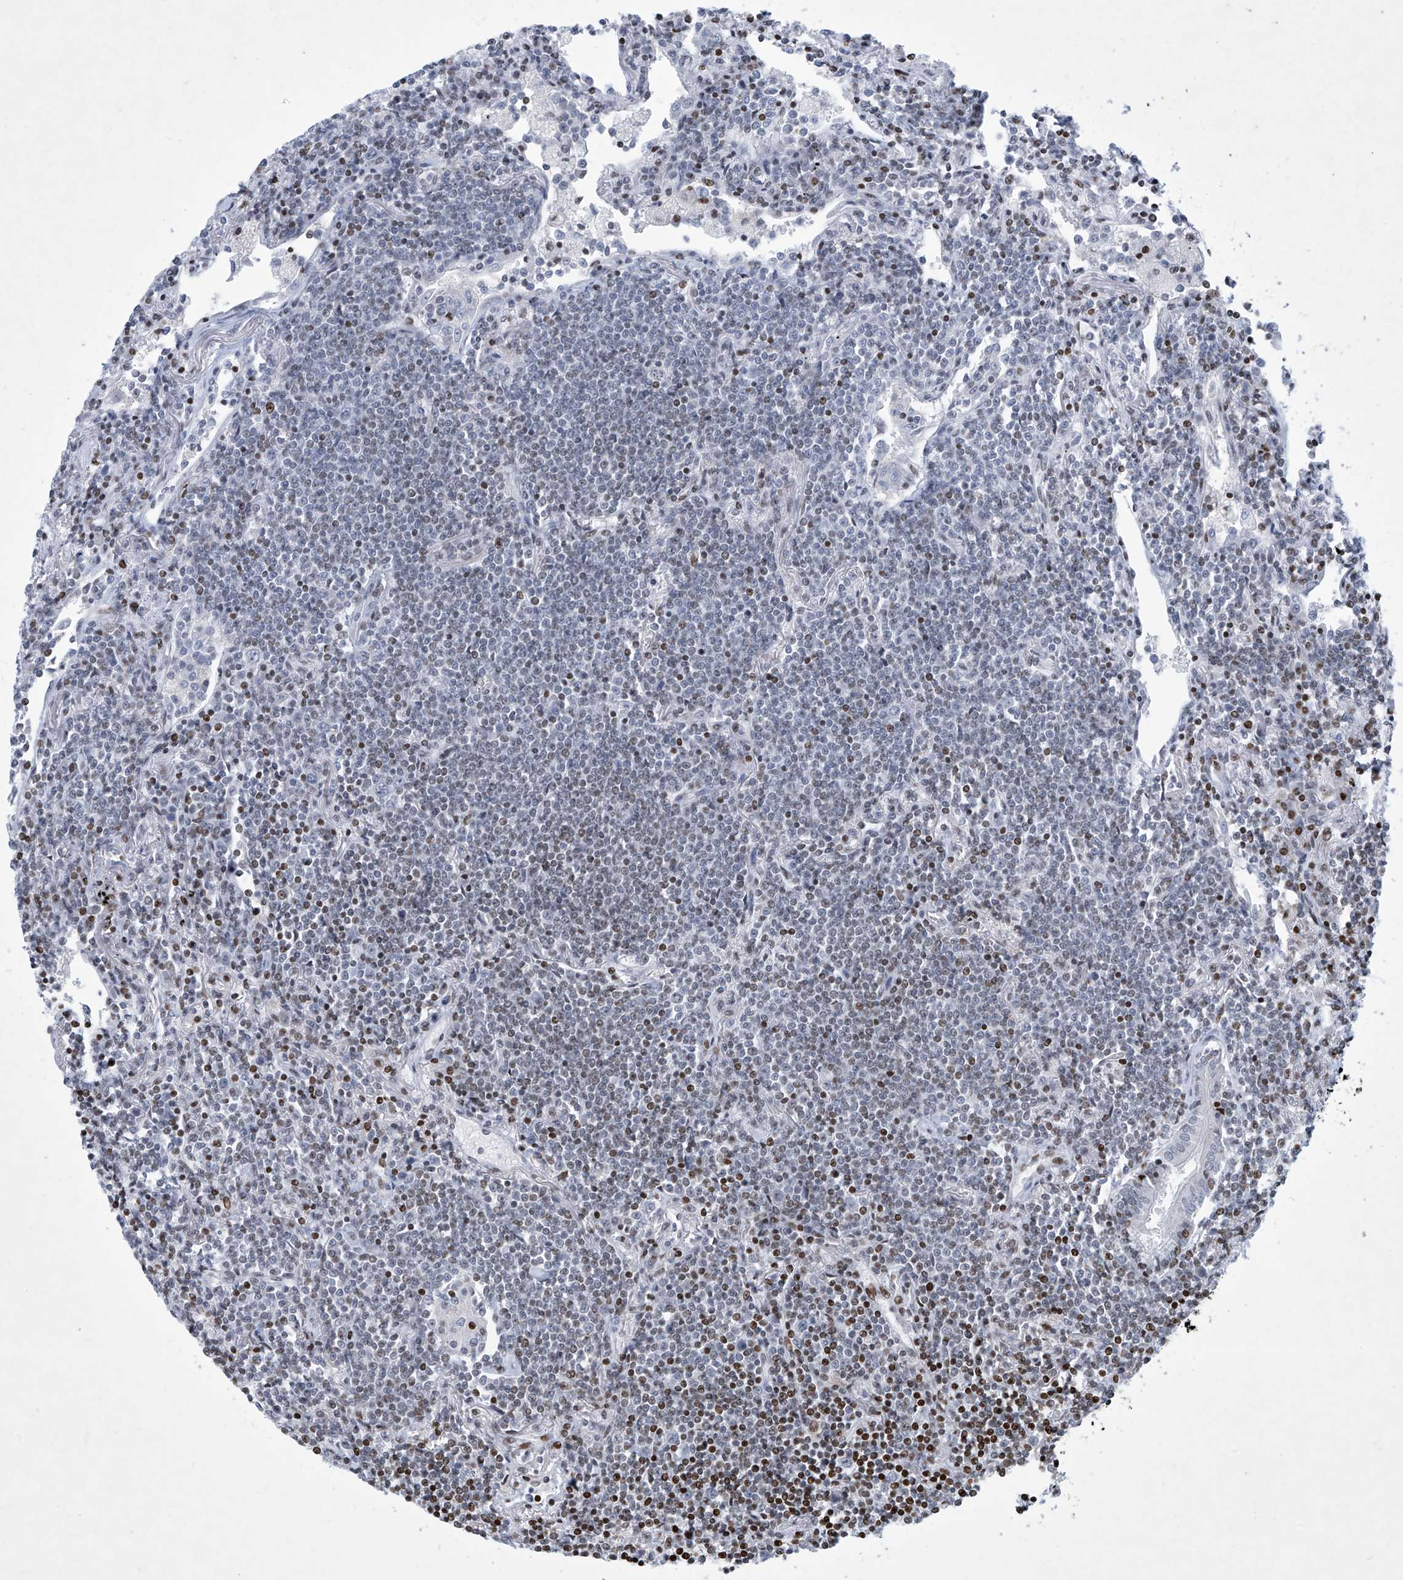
{"staining": {"intensity": "weak", "quantity": "25%-75%", "location": "nuclear"}, "tissue": "lymphoma", "cell_type": "Tumor cells", "image_type": "cancer", "snomed": [{"axis": "morphology", "description": "Malignant lymphoma, non-Hodgkin's type, Low grade"}, {"axis": "topography", "description": "Lung"}], "caption": "Immunohistochemistry (IHC) (DAB) staining of malignant lymphoma, non-Hodgkin's type (low-grade) displays weak nuclear protein positivity in approximately 25%-75% of tumor cells.", "gene": "RFX7", "patient": {"sex": "female", "age": 71}}